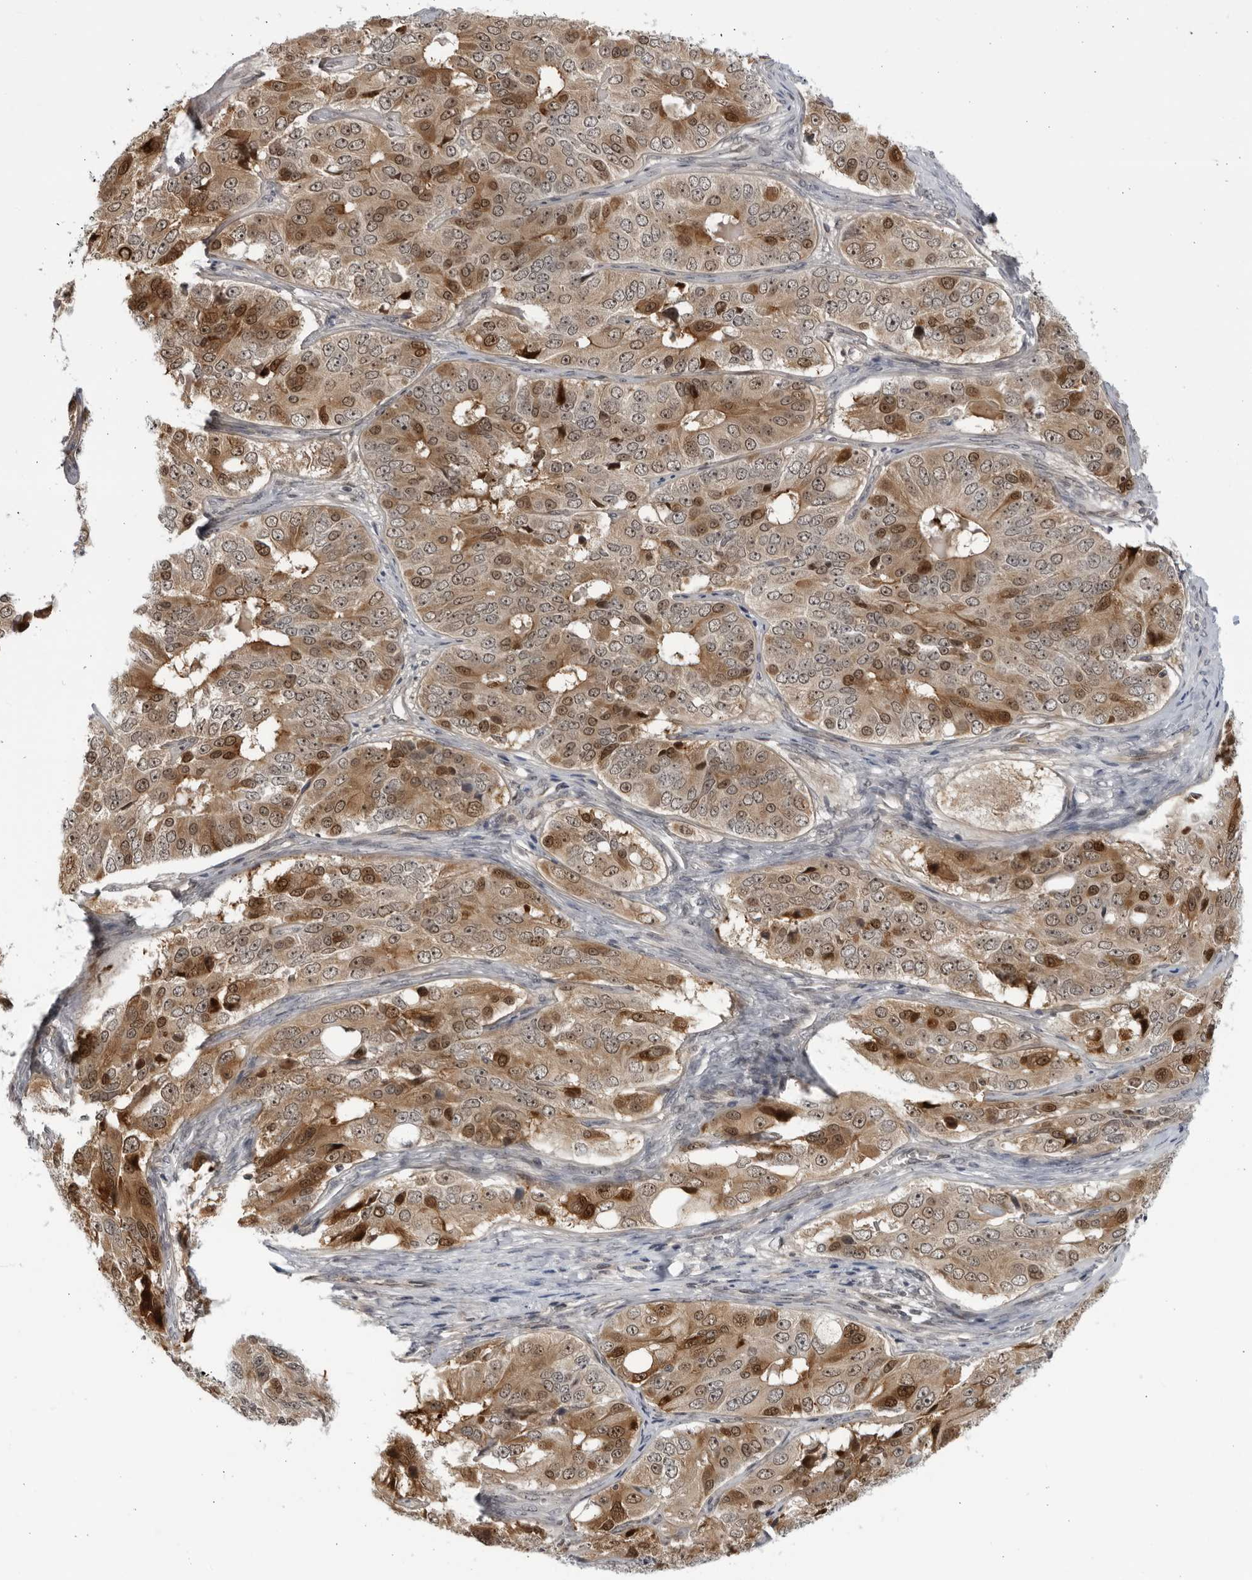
{"staining": {"intensity": "moderate", "quantity": ">75%", "location": "cytoplasmic/membranous,nuclear"}, "tissue": "ovarian cancer", "cell_type": "Tumor cells", "image_type": "cancer", "snomed": [{"axis": "morphology", "description": "Carcinoma, endometroid"}, {"axis": "topography", "description": "Ovary"}], "caption": "Human ovarian endometroid carcinoma stained with a brown dye shows moderate cytoplasmic/membranous and nuclear positive staining in about >75% of tumor cells.", "gene": "ITGB3BP", "patient": {"sex": "female", "age": 51}}